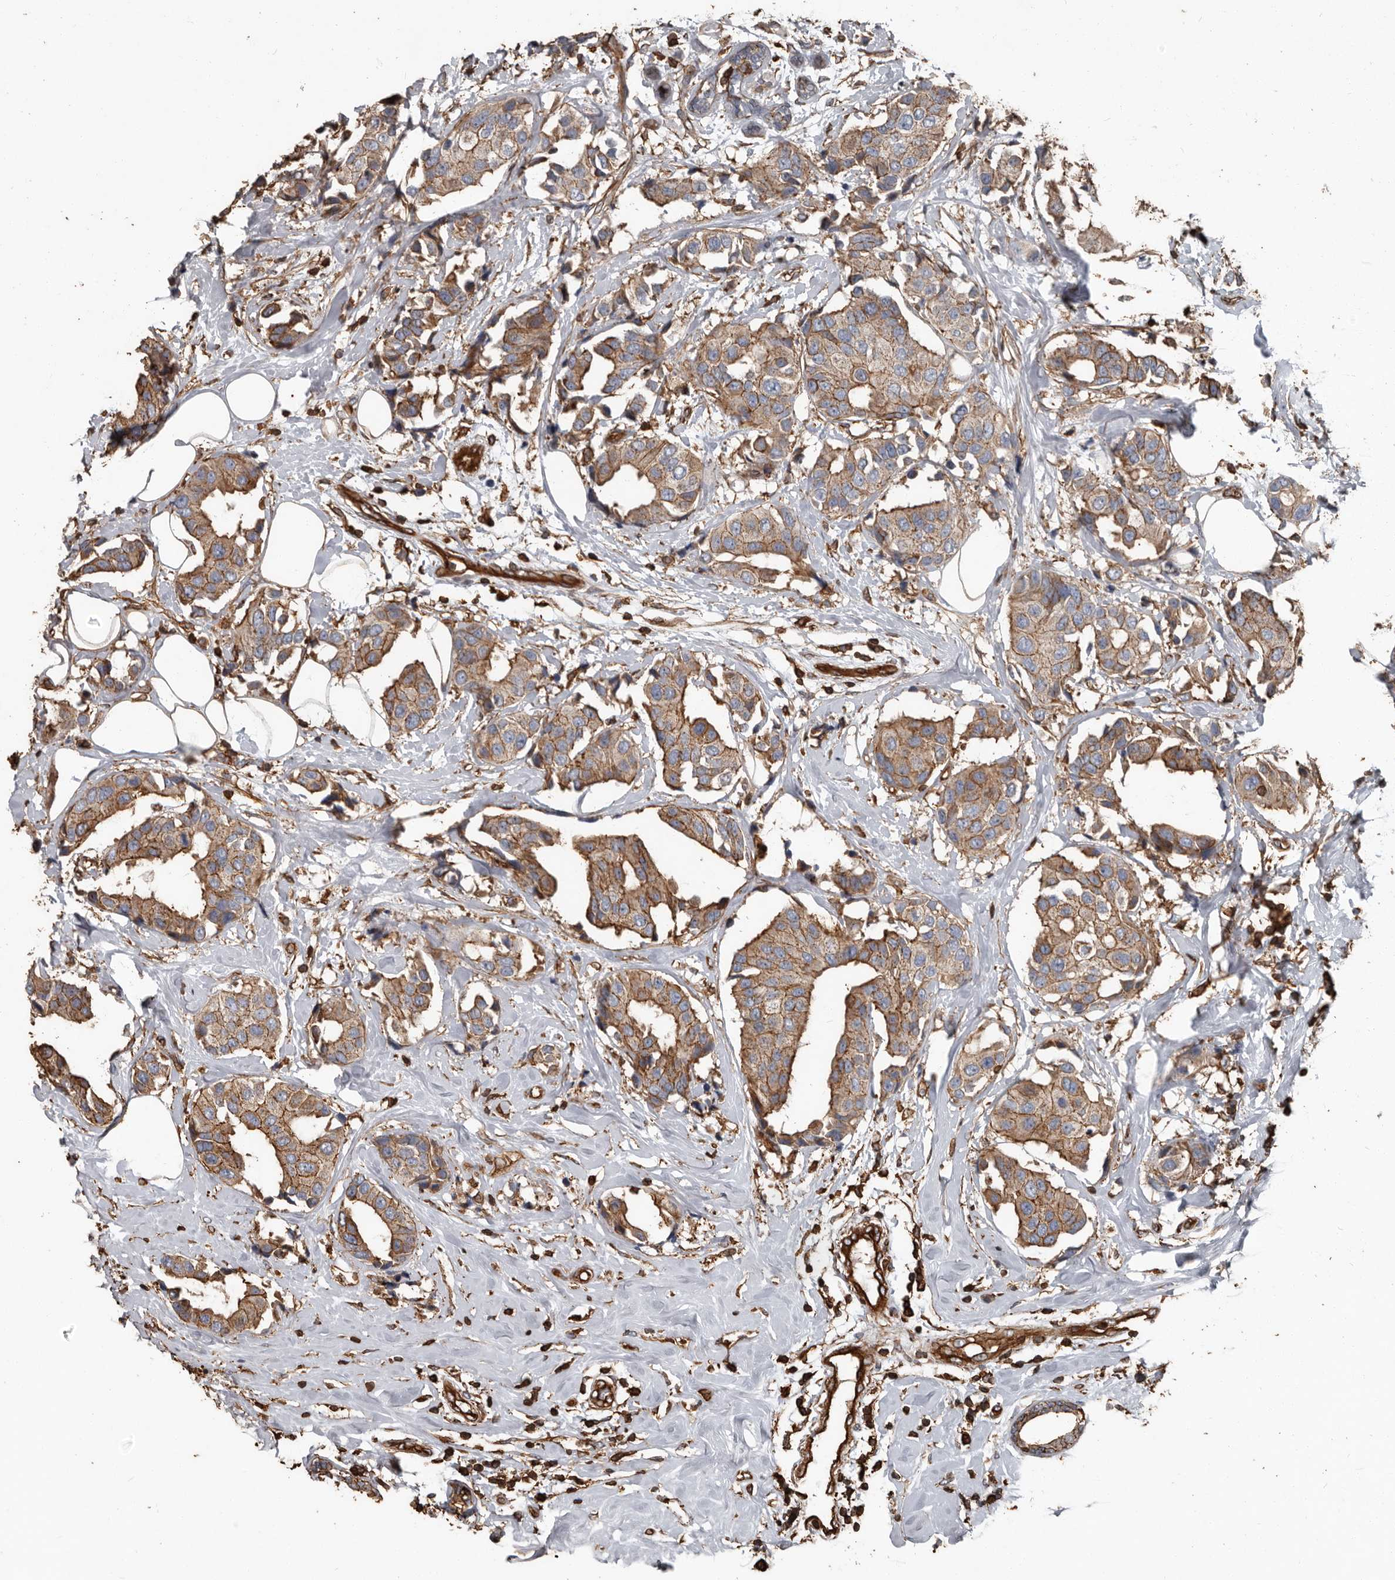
{"staining": {"intensity": "moderate", "quantity": ">75%", "location": "cytoplasmic/membranous"}, "tissue": "breast cancer", "cell_type": "Tumor cells", "image_type": "cancer", "snomed": [{"axis": "morphology", "description": "Normal tissue, NOS"}, {"axis": "morphology", "description": "Duct carcinoma"}, {"axis": "topography", "description": "Breast"}], "caption": "Breast cancer stained for a protein demonstrates moderate cytoplasmic/membranous positivity in tumor cells.", "gene": "DENND6B", "patient": {"sex": "female", "age": 39}}